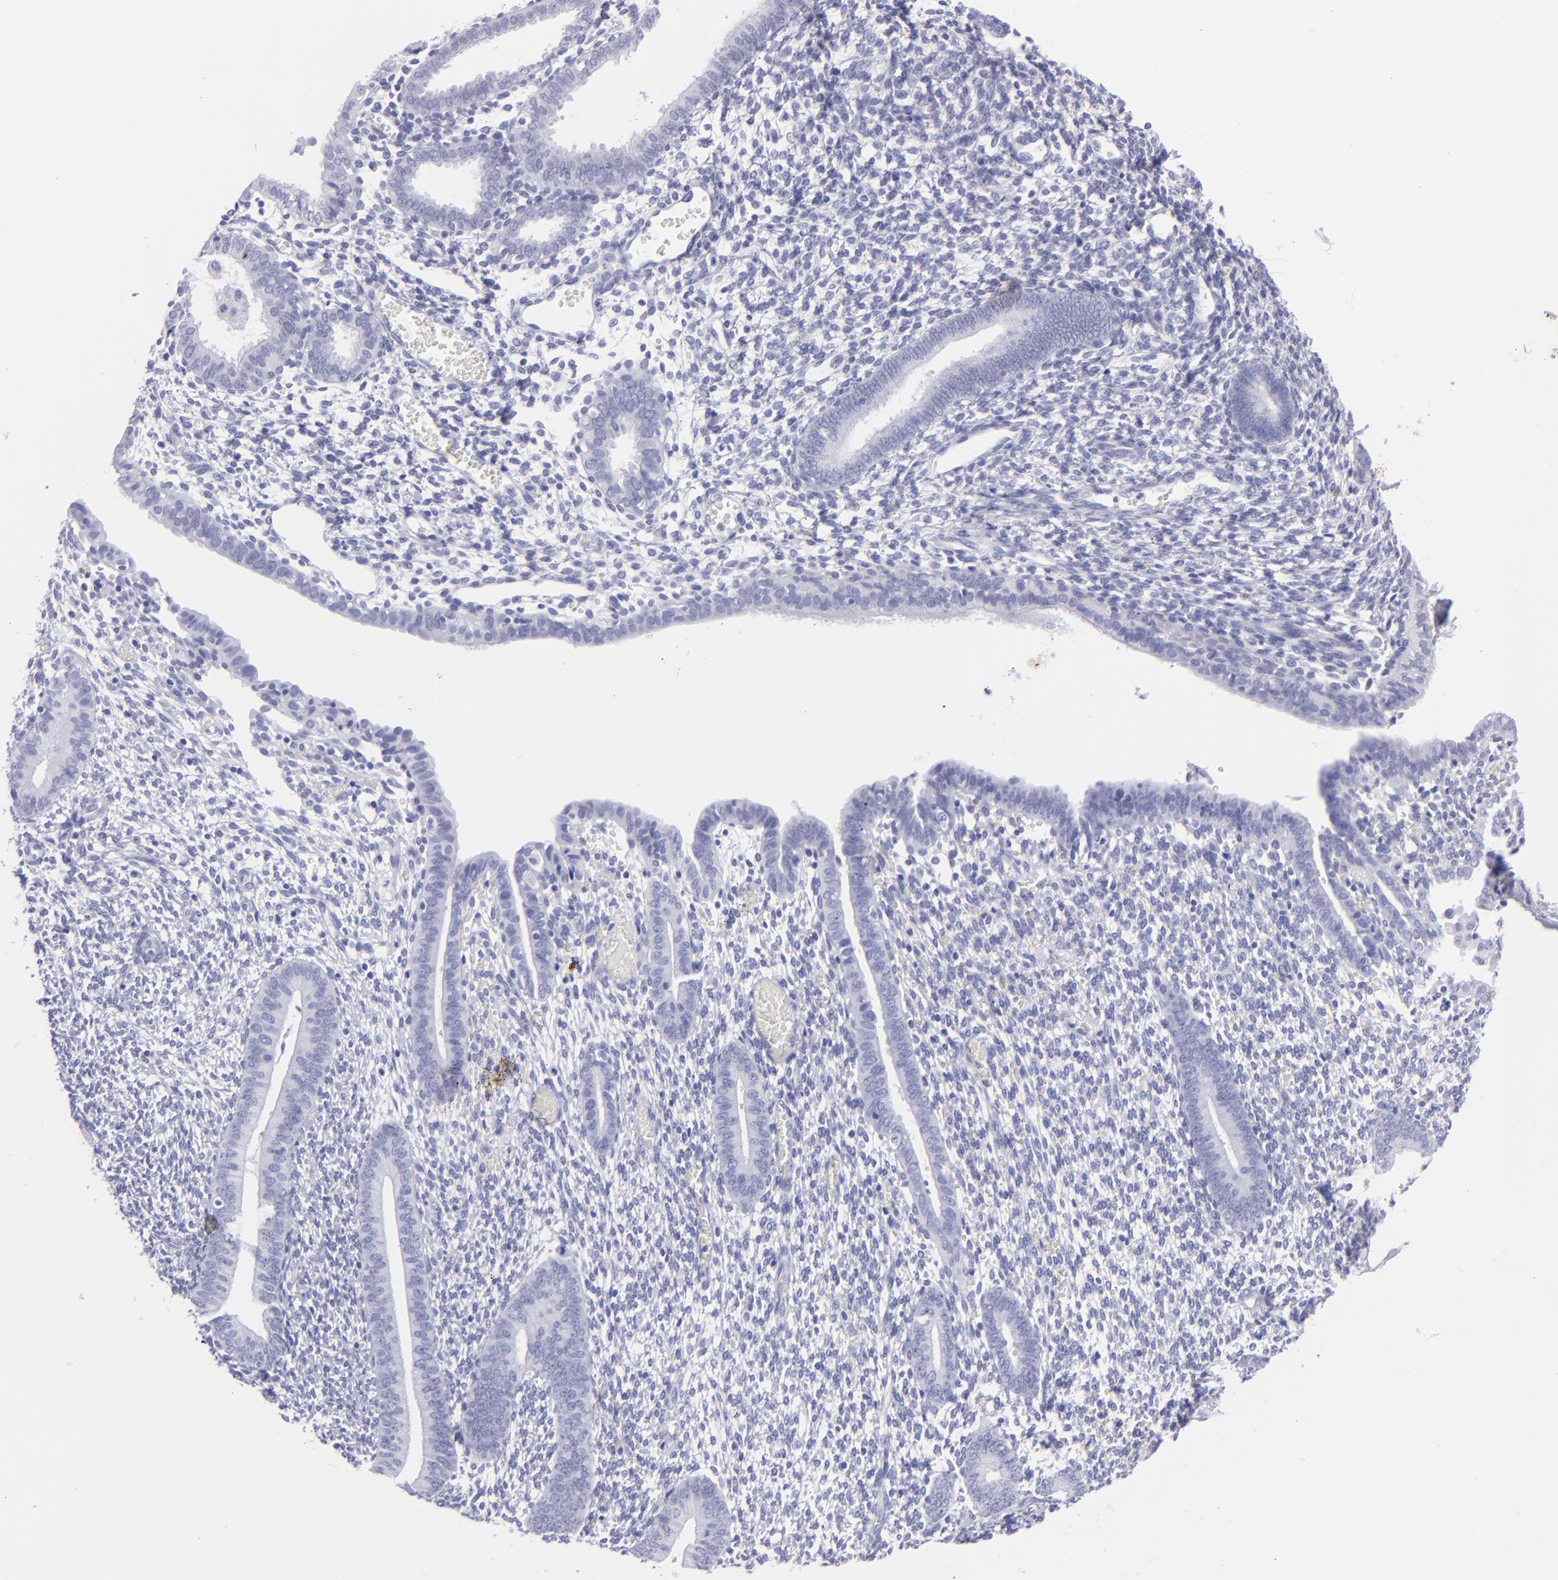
{"staining": {"intensity": "negative", "quantity": "none", "location": "none"}, "tissue": "endometrium", "cell_type": "Cells in endometrial stroma", "image_type": "normal", "snomed": [{"axis": "morphology", "description": "Normal tissue, NOS"}, {"axis": "topography", "description": "Smooth muscle"}, {"axis": "topography", "description": "Endometrium"}], "caption": "There is no significant expression in cells in endometrial stroma of endometrium. (Immunohistochemistry (ihc), brightfield microscopy, high magnification).", "gene": "SLC1A3", "patient": {"sex": "female", "age": 57}}